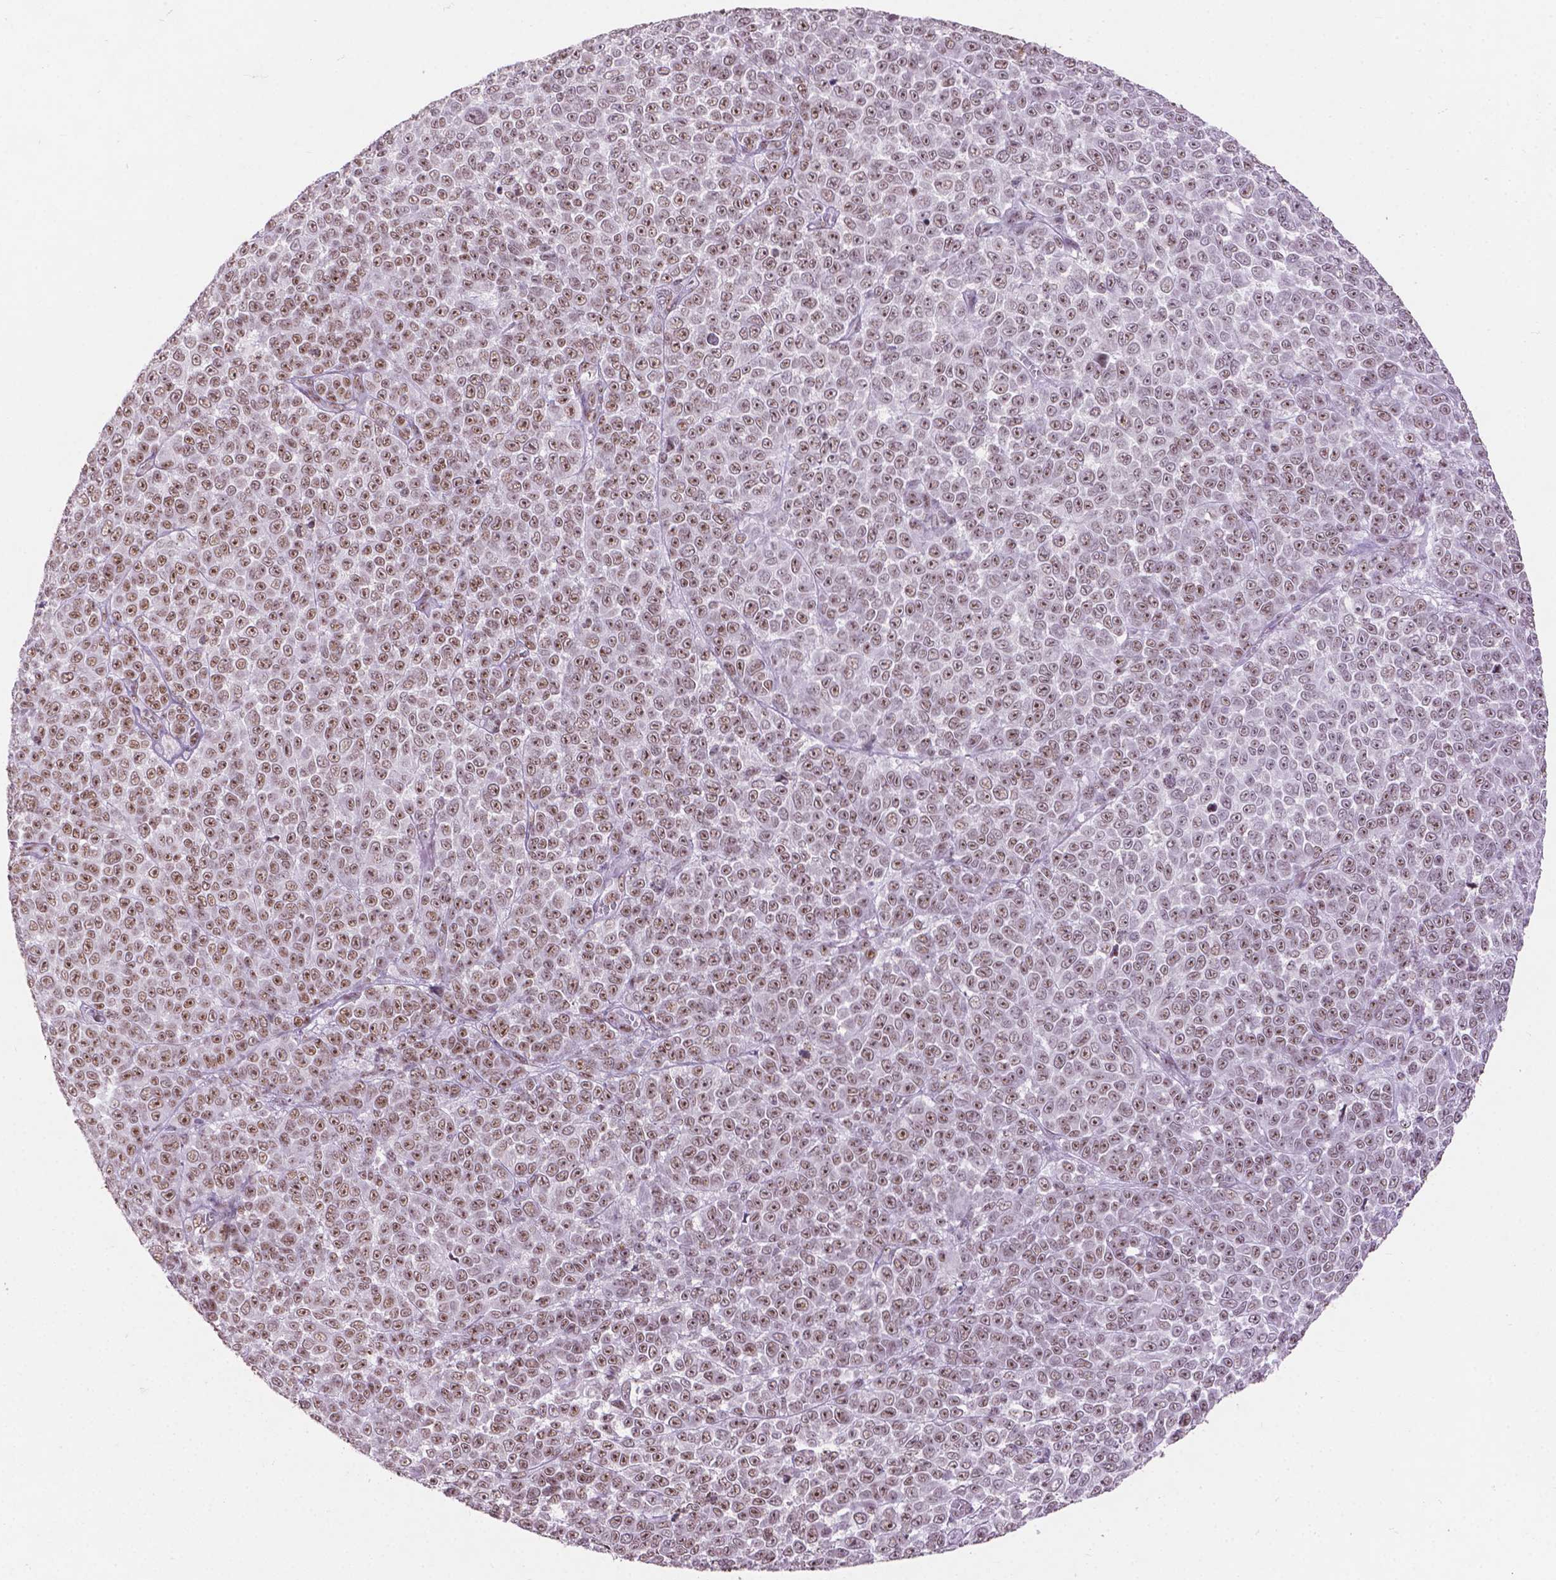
{"staining": {"intensity": "moderate", "quantity": ">75%", "location": "nuclear"}, "tissue": "melanoma", "cell_type": "Tumor cells", "image_type": "cancer", "snomed": [{"axis": "morphology", "description": "Malignant melanoma, NOS"}, {"axis": "topography", "description": "Skin"}], "caption": "The photomicrograph reveals immunohistochemical staining of malignant melanoma. There is moderate nuclear expression is present in approximately >75% of tumor cells.", "gene": "COIL", "patient": {"sex": "female", "age": 95}}